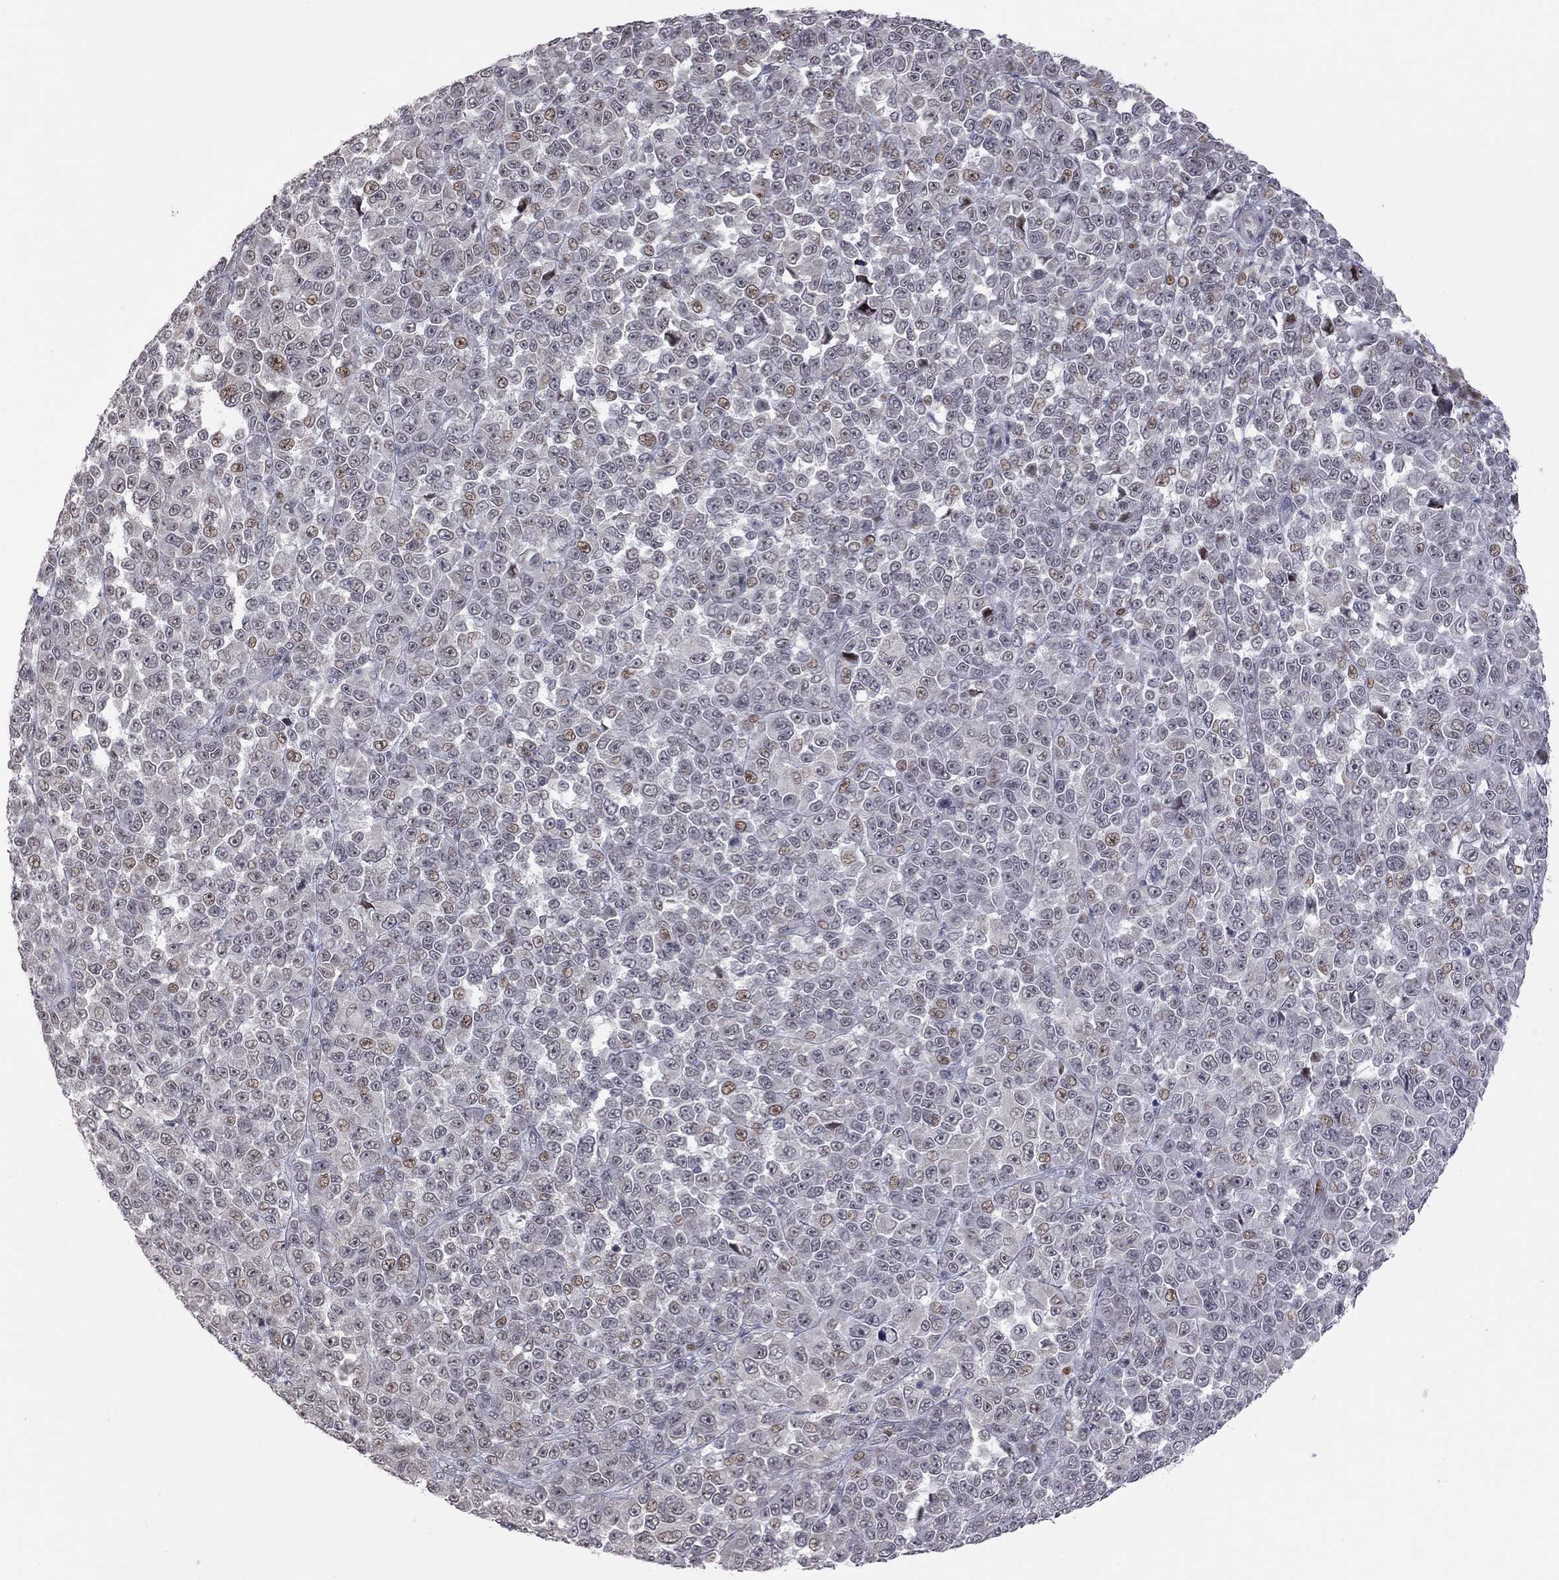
{"staining": {"intensity": "moderate", "quantity": "<25%", "location": "nuclear"}, "tissue": "melanoma", "cell_type": "Tumor cells", "image_type": "cancer", "snomed": [{"axis": "morphology", "description": "Malignant melanoma, NOS"}, {"axis": "topography", "description": "Skin"}], "caption": "Human malignant melanoma stained with a brown dye displays moderate nuclear positive expression in approximately <25% of tumor cells.", "gene": "MC3R", "patient": {"sex": "female", "age": 95}}